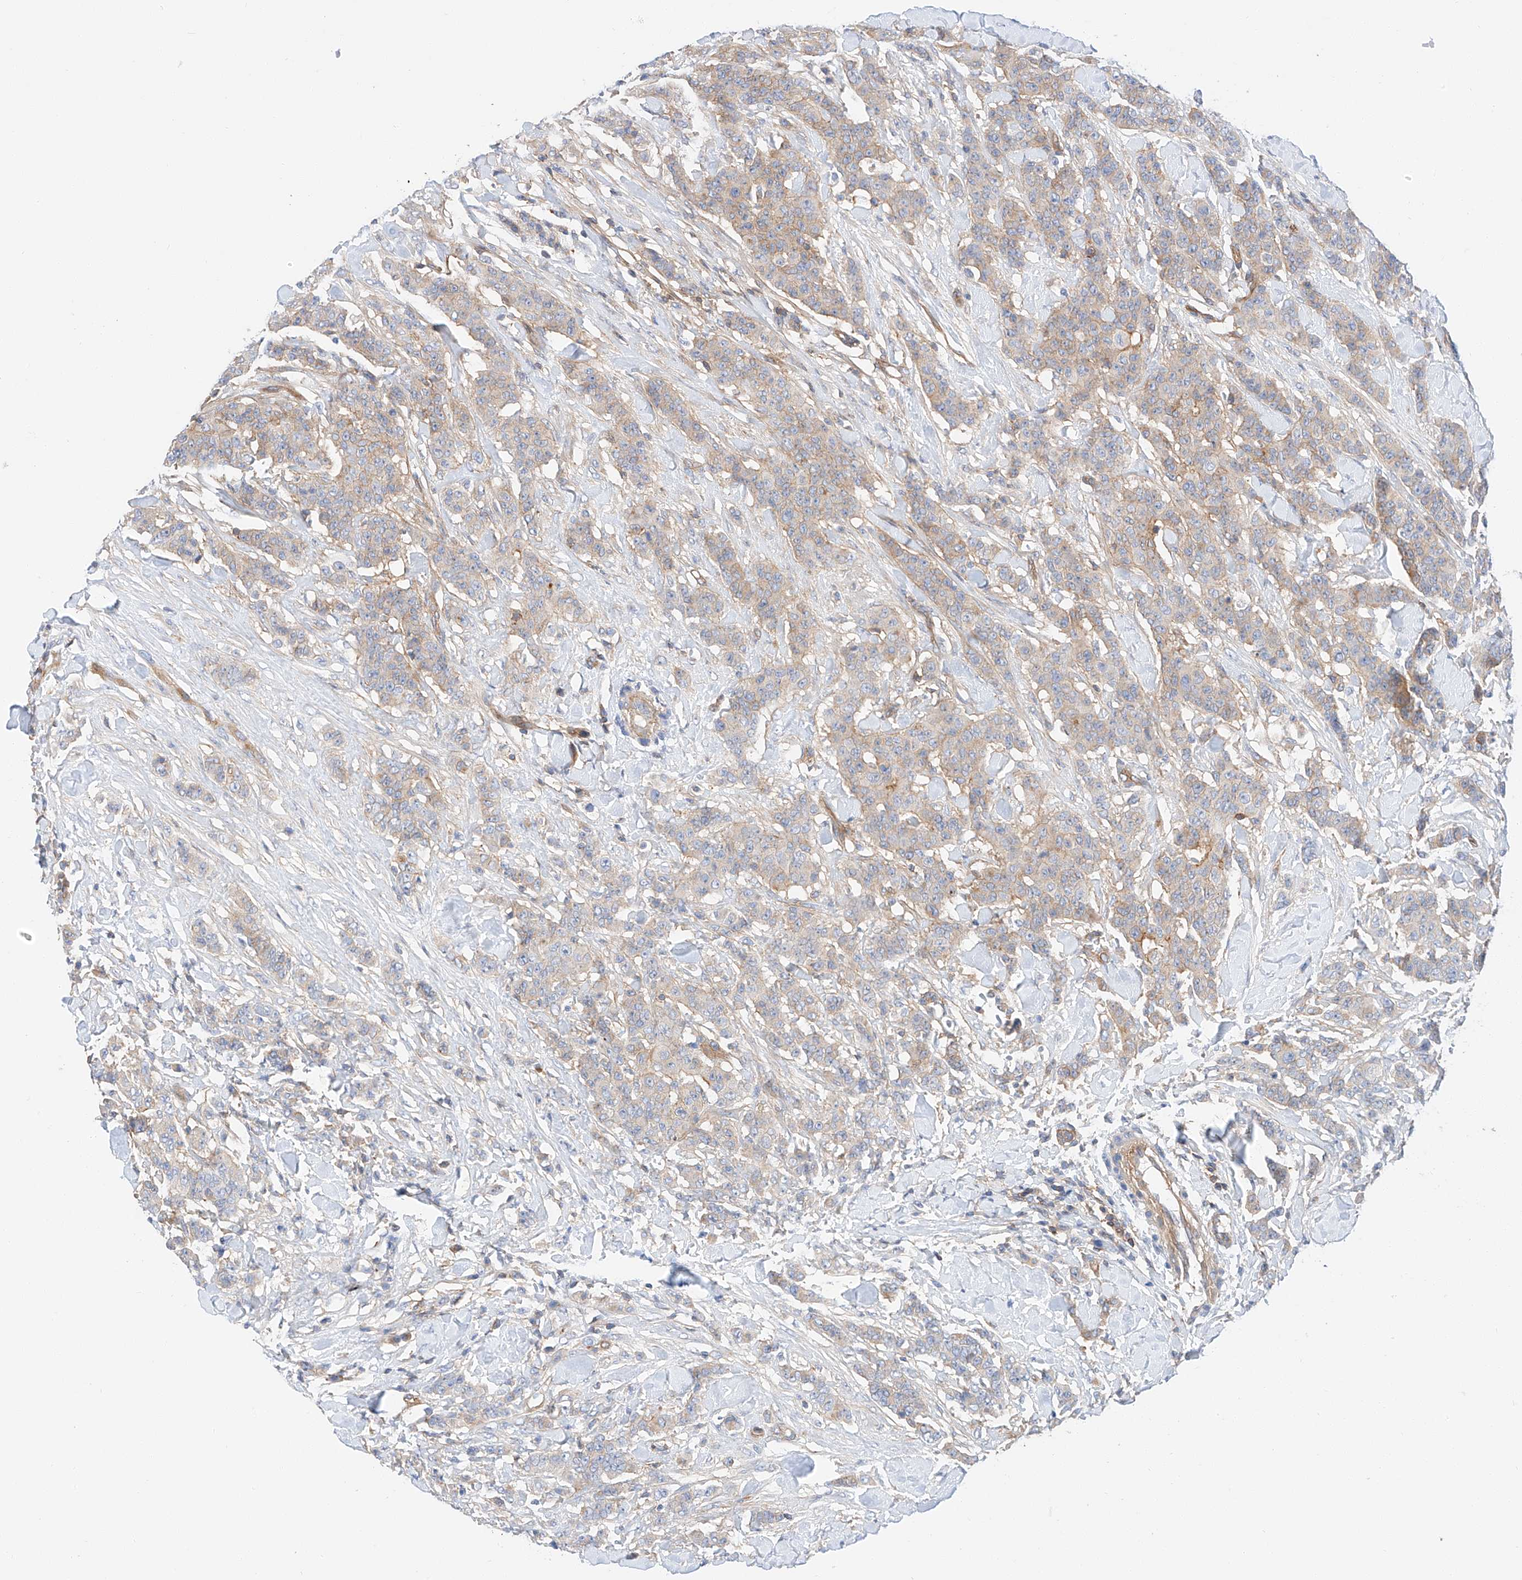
{"staining": {"intensity": "weak", "quantity": "<25%", "location": "cytoplasmic/membranous"}, "tissue": "breast cancer", "cell_type": "Tumor cells", "image_type": "cancer", "snomed": [{"axis": "morphology", "description": "Duct carcinoma"}, {"axis": "topography", "description": "Breast"}], "caption": "A high-resolution micrograph shows immunohistochemistry (IHC) staining of invasive ductal carcinoma (breast), which shows no significant positivity in tumor cells. The staining was performed using DAB (3,3'-diaminobenzidine) to visualize the protein expression in brown, while the nuclei were stained in blue with hematoxylin (Magnification: 20x).", "gene": "HAUS4", "patient": {"sex": "female", "age": 40}}